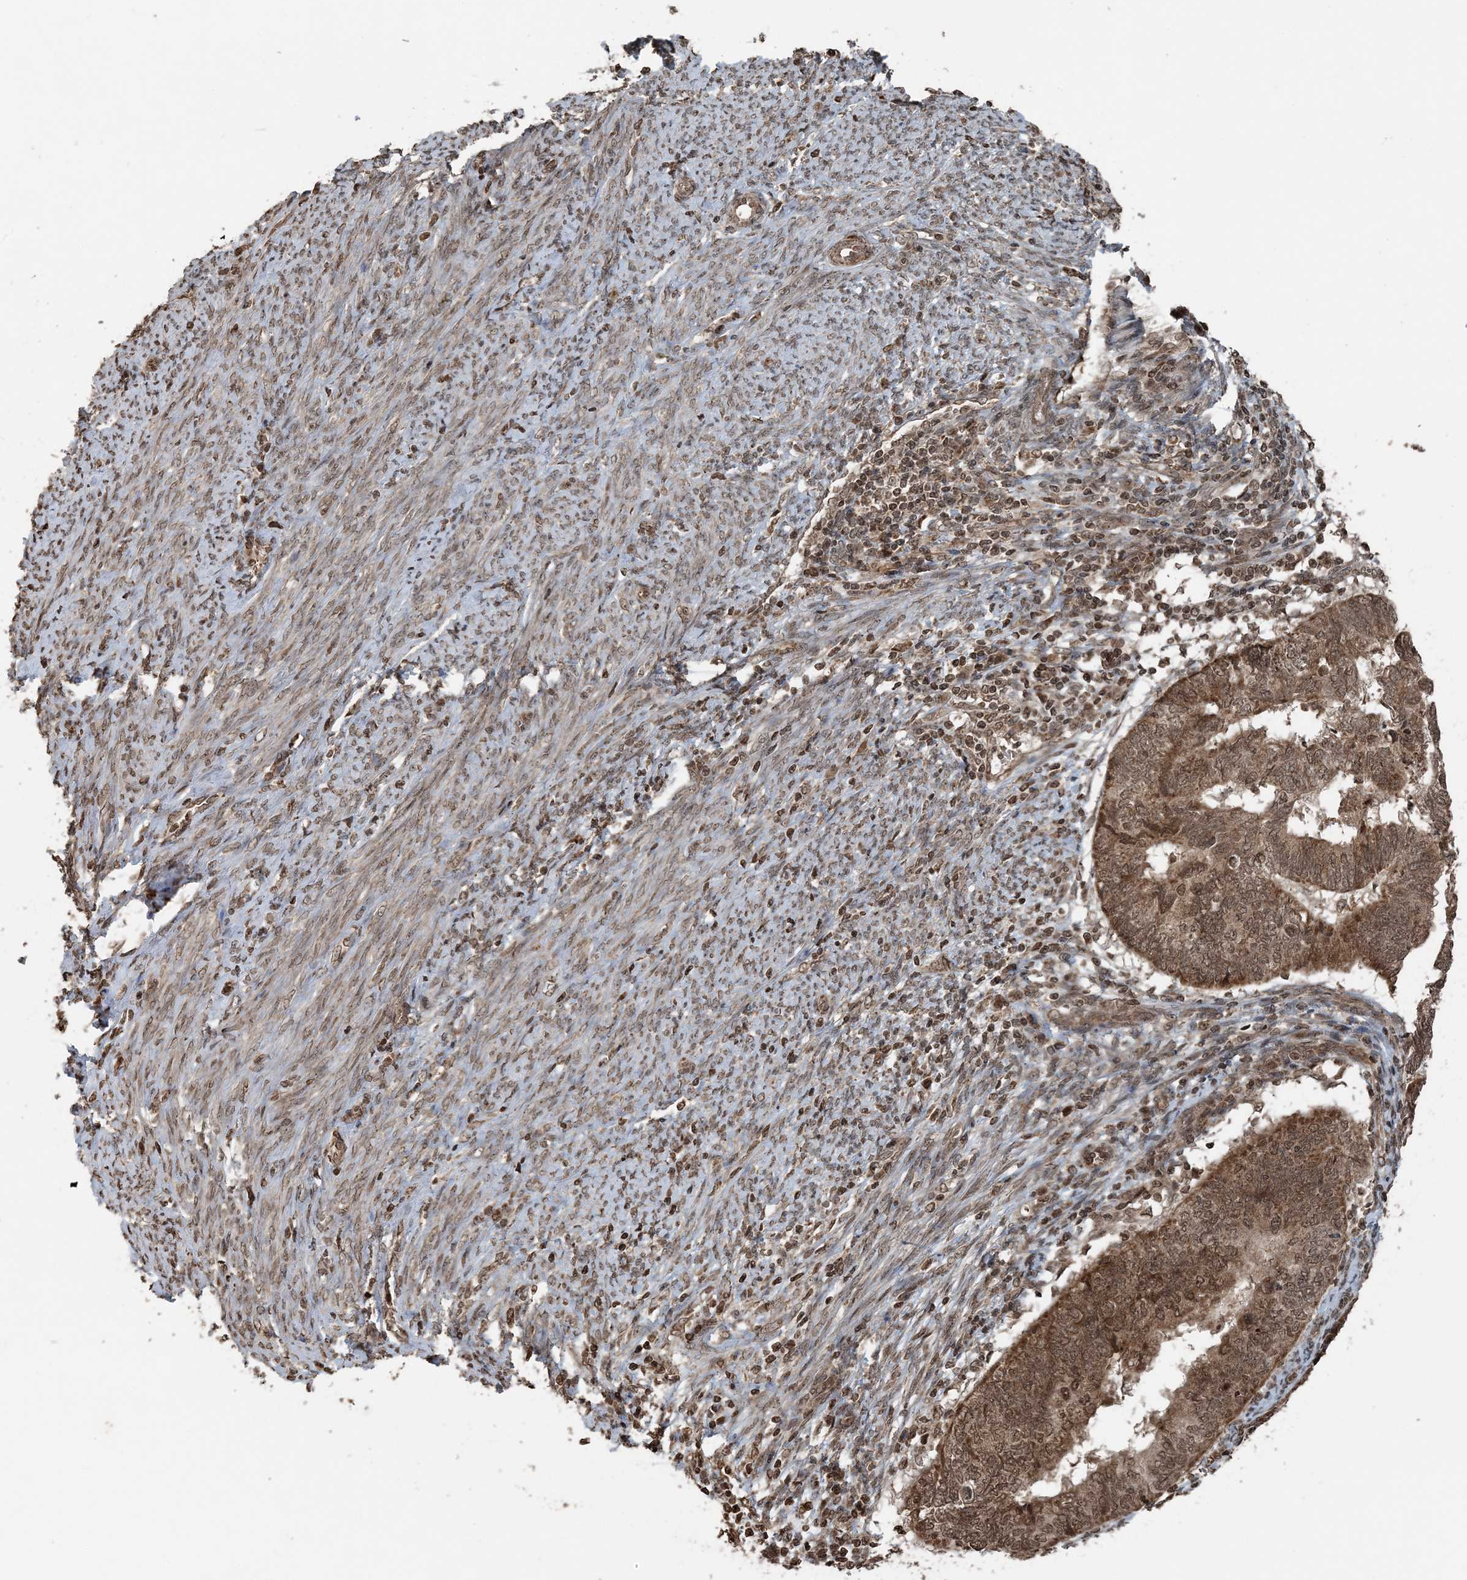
{"staining": {"intensity": "moderate", "quantity": ">75%", "location": "cytoplasmic/membranous,nuclear"}, "tissue": "endometrial cancer", "cell_type": "Tumor cells", "image_type": "cancer", "snomed": [{"axis": "morphology", "description": "Adenocarcinoma, NOS"}, {"axis": "topography", "description": "Uterus"}], "caption": "The immunohistochemical stain highlights moderate cytoplasmic/membranous and nuclear positivity in tumor cells of endometrial adenocarcinoma tissue. Using DAB (brown) and hematoxylin (blue) stains, captured at high magnification using brightfield microscopy.", "gene": "ZFAND2B", "patient": {"sex": "female", "age": 77}}